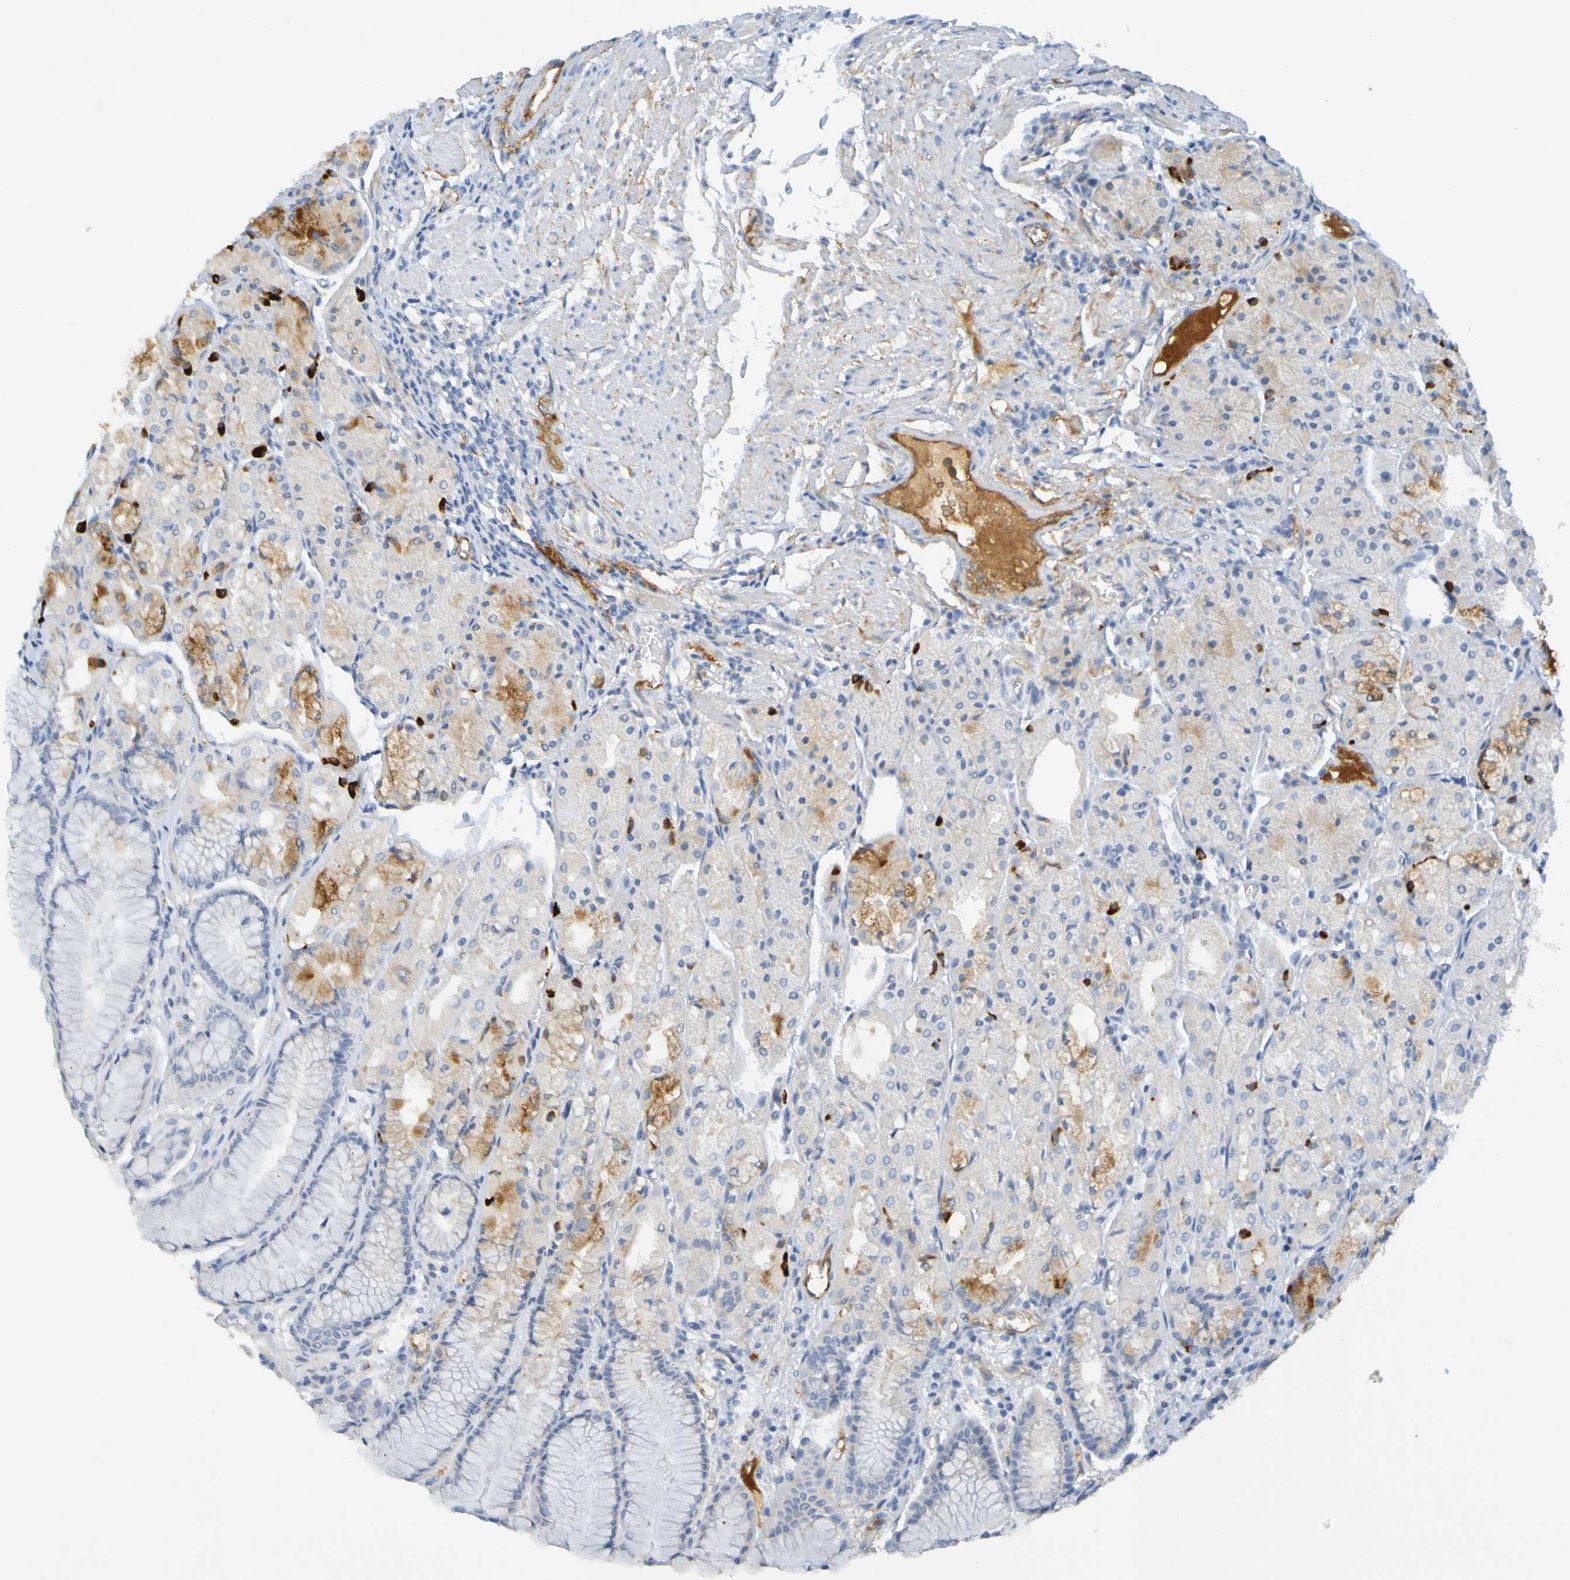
{"staining": {"intensity": "moderate", "quantity": "<25%", "location": "cytoplasmic/membranous"}, "tissue": "stomach", "cell_type": "Glandular cells", "image_type": "normal", "snomed": [{"axis": "morphology", "description": "Normal tissue, NOS"}, {"axis": "topography", "description": "Stomach, upper"}], "caption": "Stomach stained for a protein exhibits moderate cytoplasmic/membranous positivity in glandular cells. Nuclei are stained in blue.", "gene": "IL10", "patient": {"sex": "male", "age": 72}}